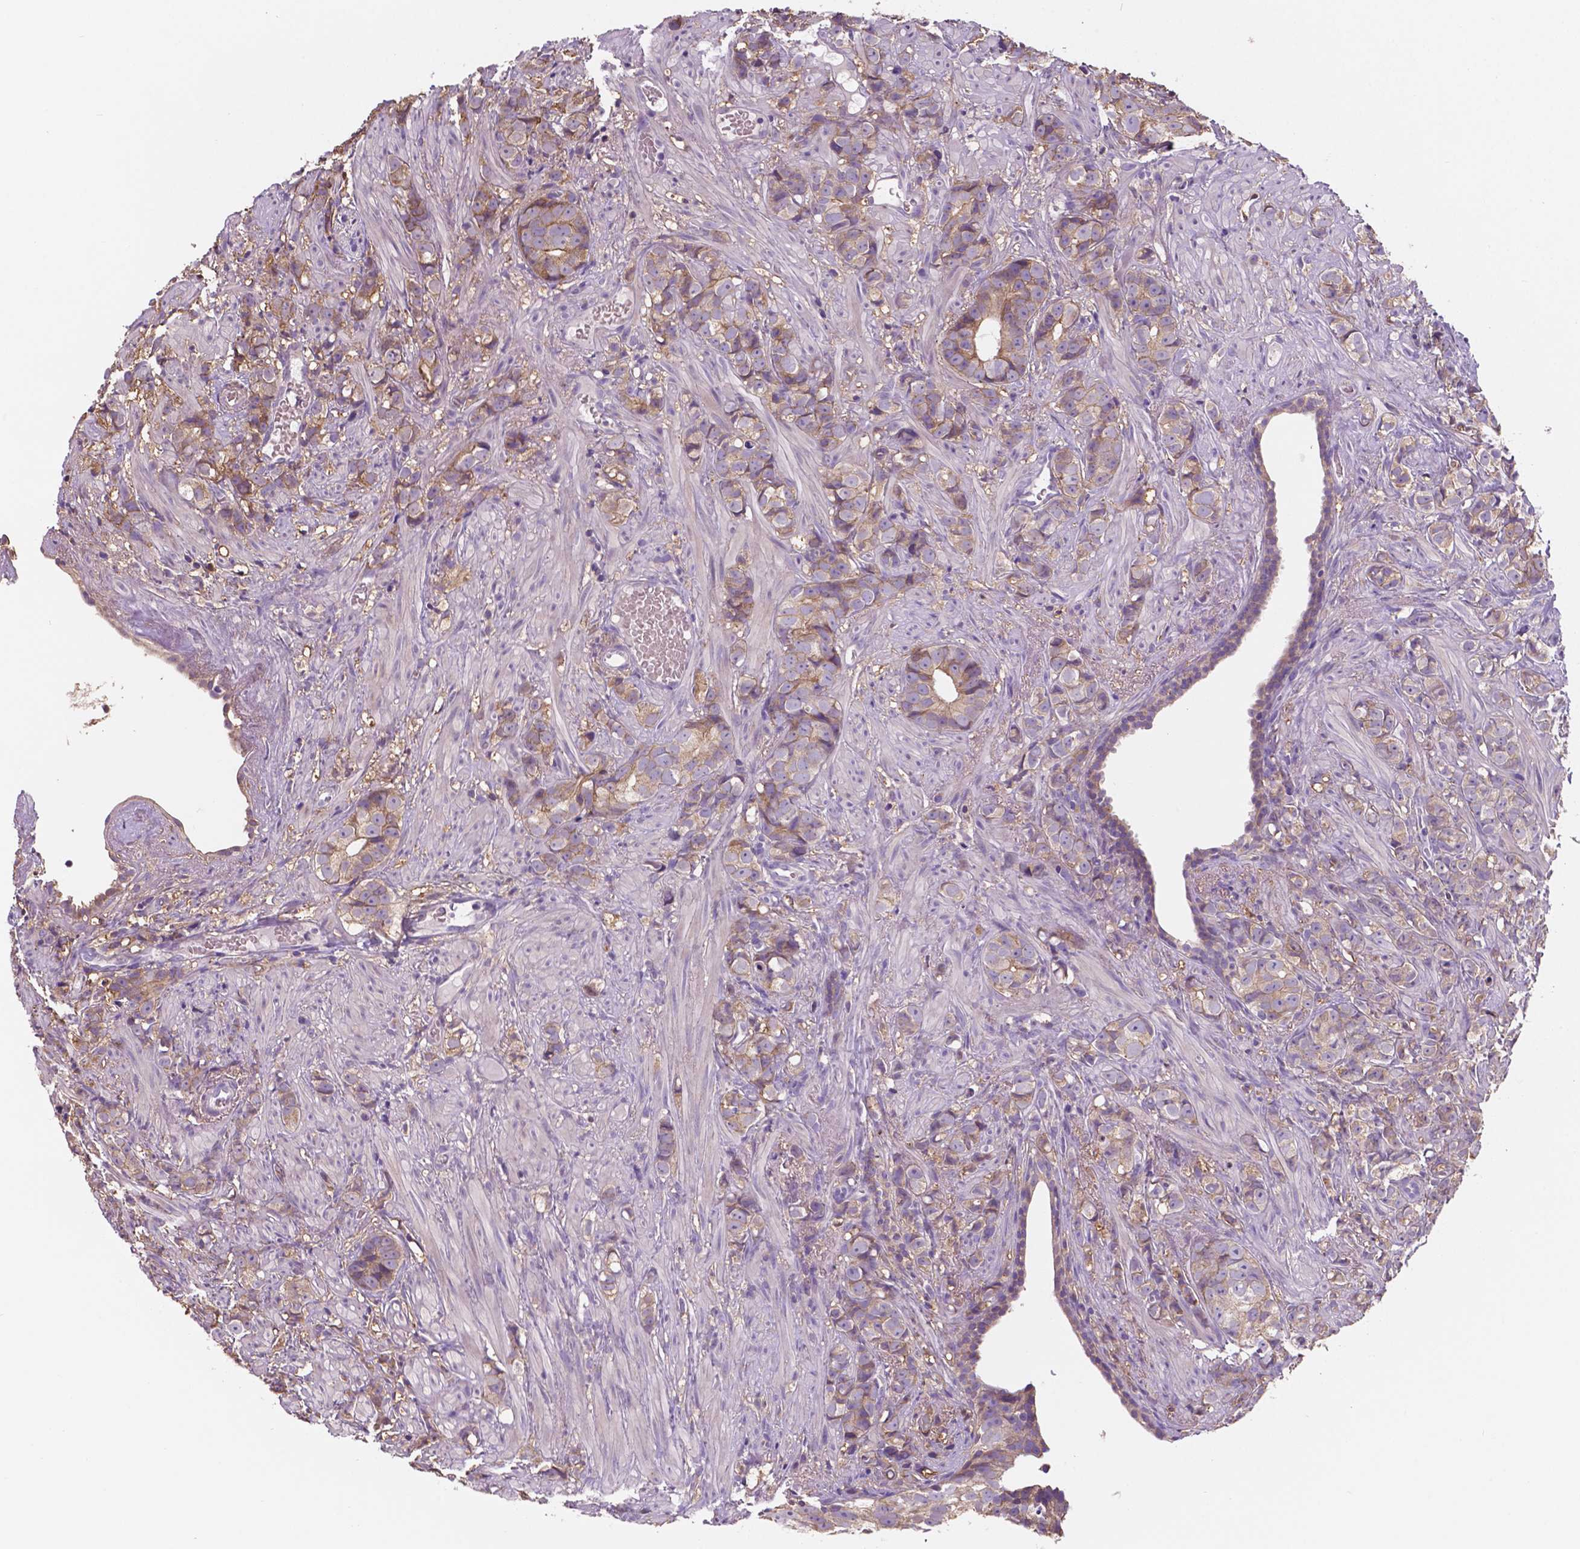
{"staining": {"intensity": "weak", "quantity": "25%-75%", "location": "cytoplasmic/membranous"}, "tissue": "prostate cancer", "cell_type": "Tumor cells", "image_type": "cancer", "snomed": [{"axis": "morphology", "description": "Adenocarcinoma, High grade"}, {"axis": "topography", "description": "Prostate"}], "caption": "Brown immunohistochemical staining in human high-grade adenocarcinoma (prostate) demonstrates weak cytoplasmic/membranous expression in about 25%-75% of tumor cells.", "gene": "MKRN2OS", "patient": {"sex": "male", "age": 81}}